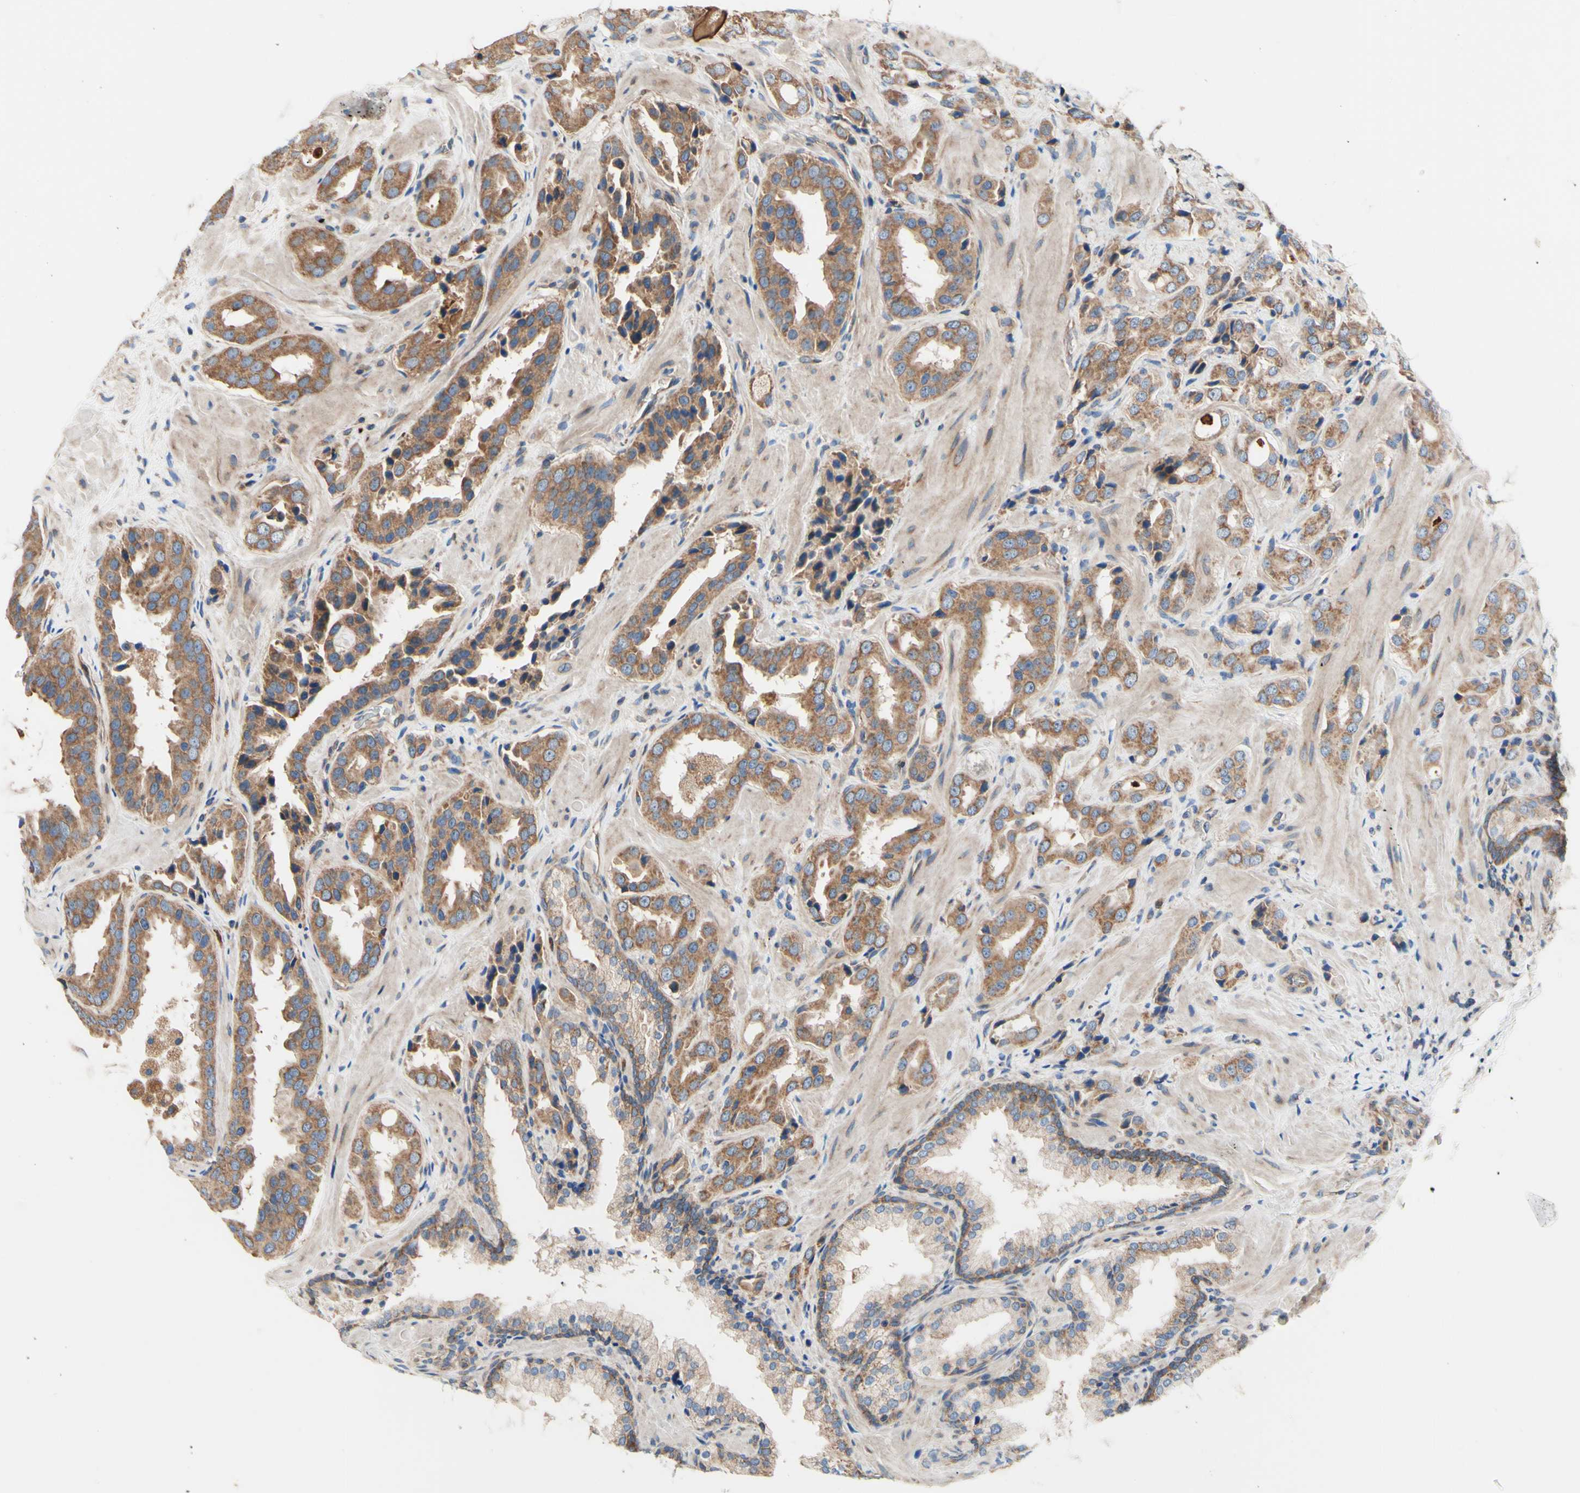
{"staining": {"intensity": "moderate", "quantity": ">75%", "location": "cytoplasmic/membranous"}, "tissue": "prostate cancer", "cell_type": "Tumor cells", "image_type": "cancer", "snomed": [{"axis": "morphology", "description": "Adenocarcinoma, High grade"}, {"axis": "topography", "description": "Prostate"}], "caption": "Immunohistochemical staining of prostate cancer (high-grade adenocarcinoma) reveals medium levels of moderate cytoplasmic/membranous protein positivity in approximately >75% of tumor cells.", "gene": "FMR1", "patient": {"sex": "male", "age": 64}}